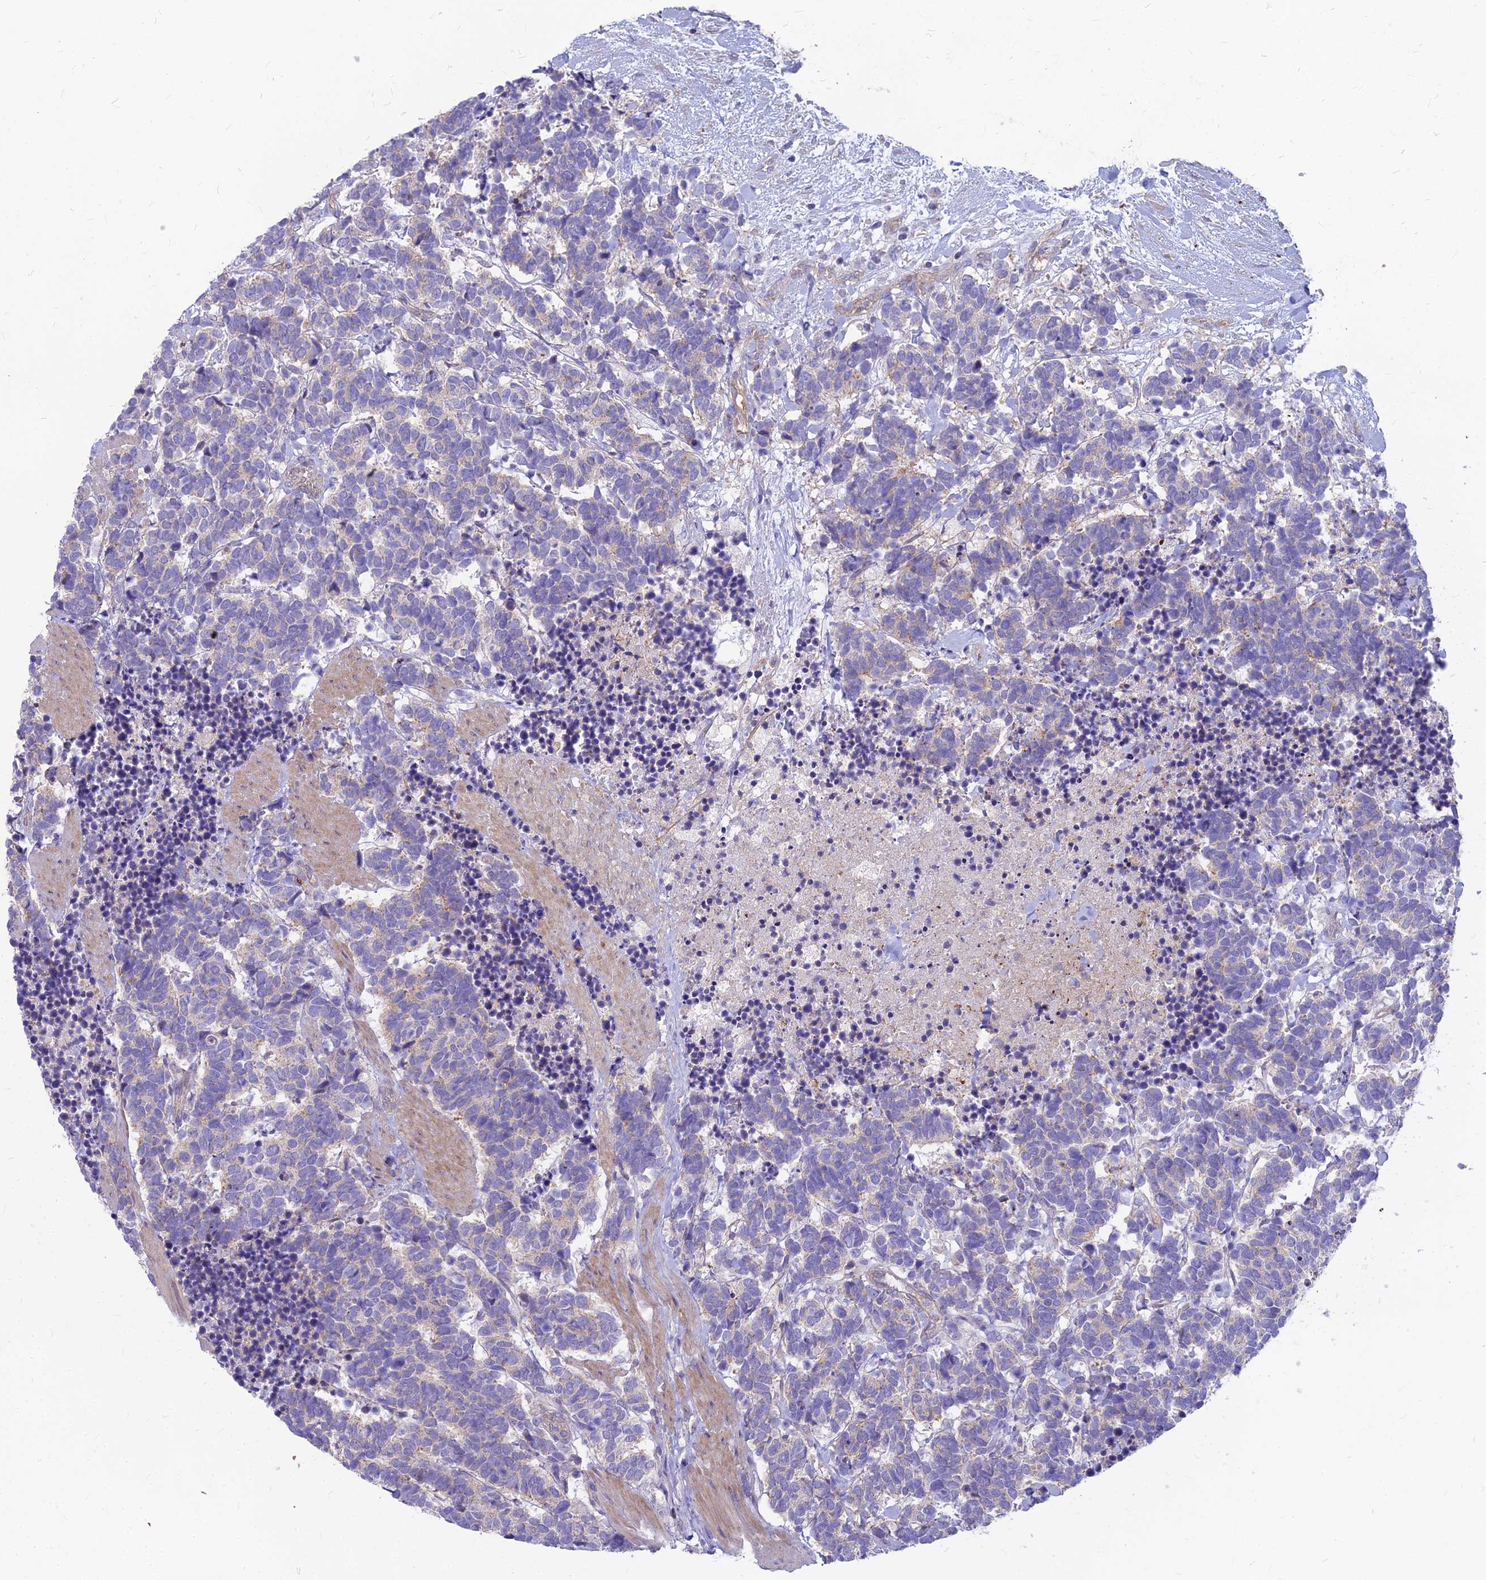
{"staining": {"intensity": "weak", "quantity": "25%-75%", "location": "cytoplasmic/membranous"}, "tissue": "carcinoid", "cell_type": "Tumor cells", "image_type": "cancer", "snomed": [{"axis": "morphology", "description": "Carcinoma, NOS"}, {"axis": "morphology", "description": "Carcinoid, malignant, NOS"}, {"axis": "topography", "description": "Prostate"}], "caption": "DAB immunohistochemical staining of human malignant carcinoid reveals weak cytoplasmic/membranous protein expression in approximately 25%-75% of tumor cells. The protein is shown in brown color, while the nuclei are stained blue.", "gene": "HLA-DOA", "patient": {"sex": "male", "age": 57}}